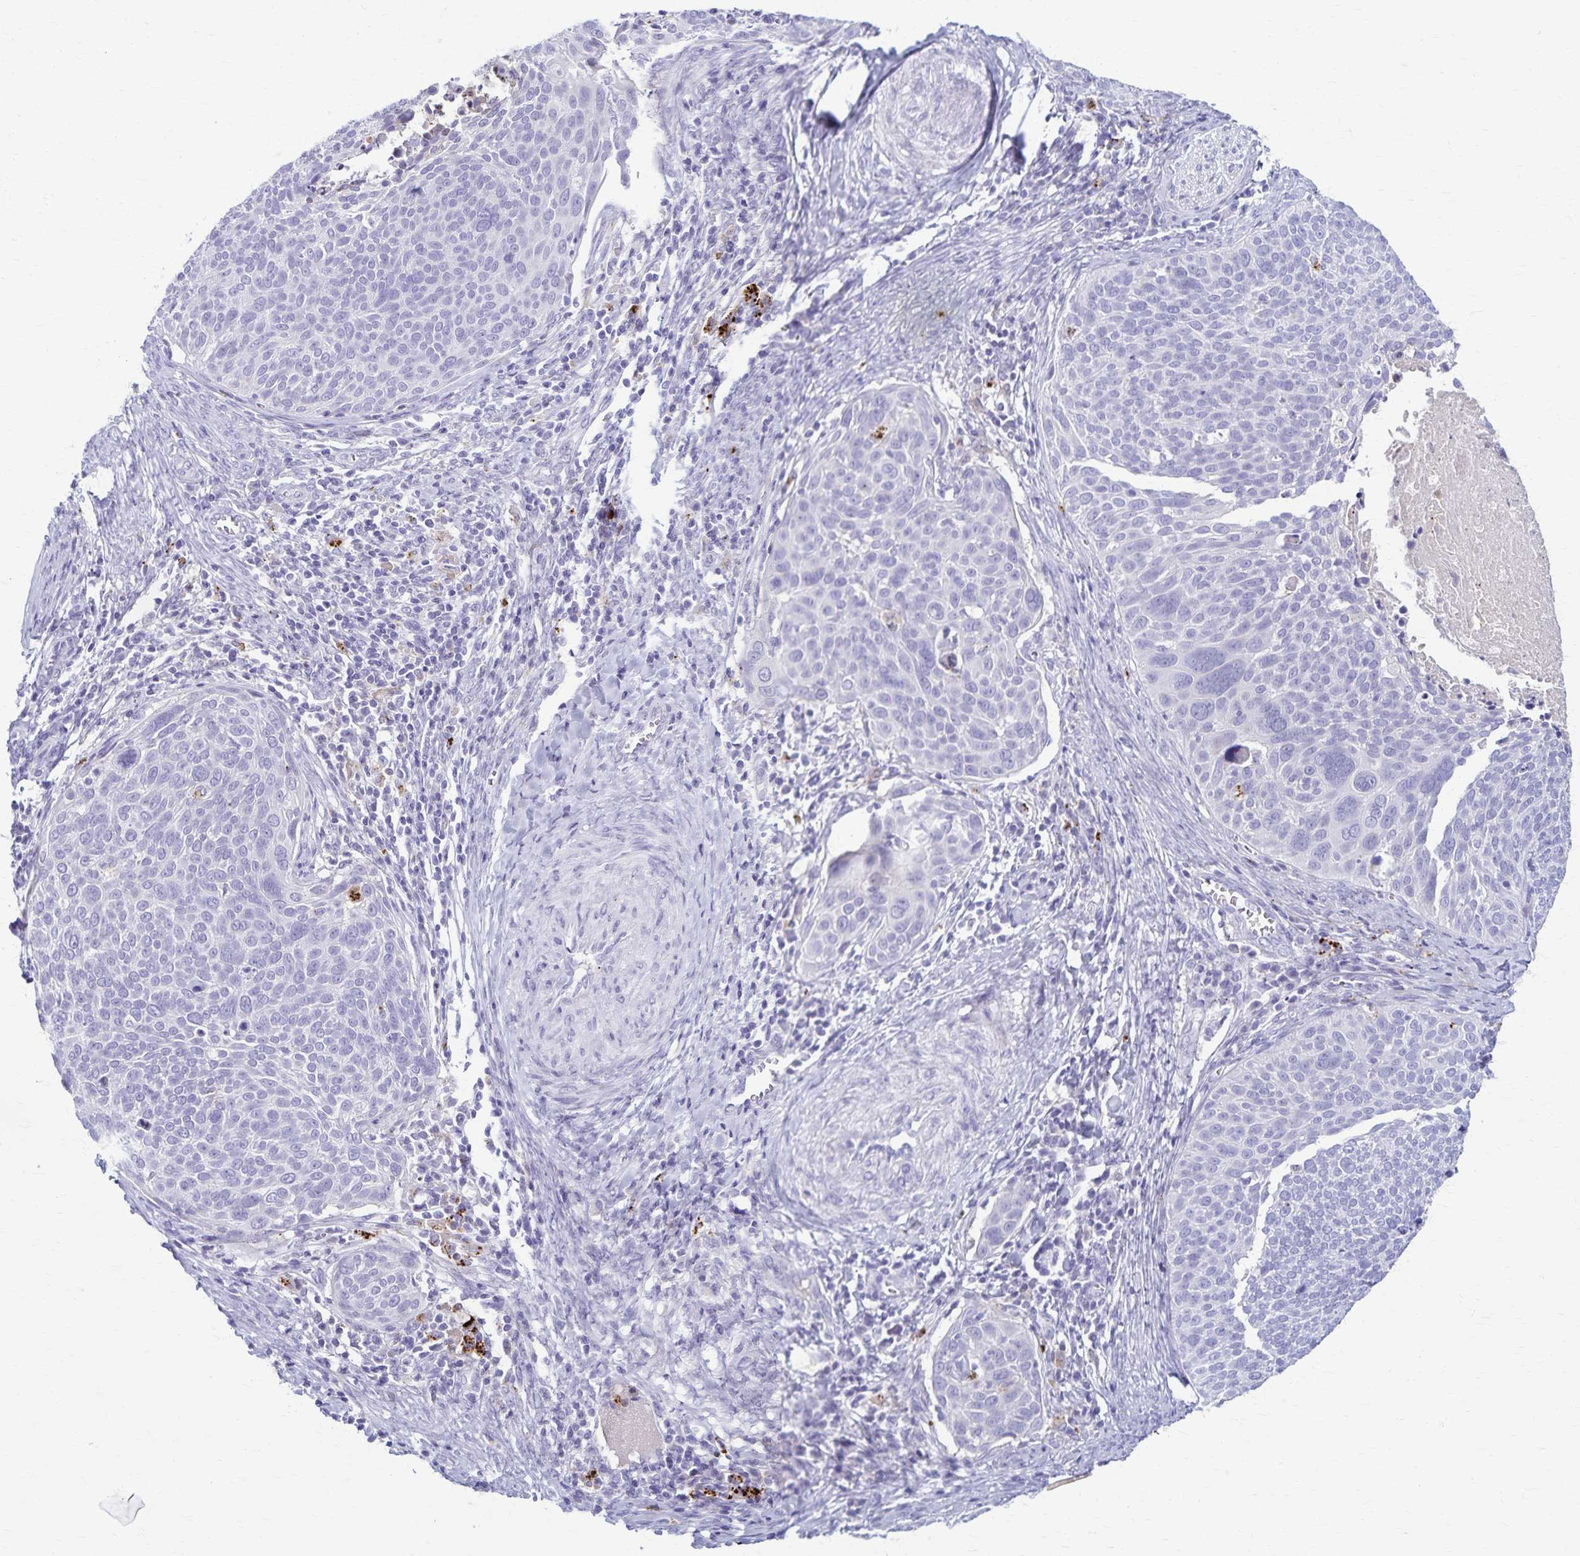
{"staining": {"intensity": "negative", "quantity": "none", "location": "none"}, "tissue": "cervical cancer", "cell_type": "Tumor cells", "image_type": "cancer", "snomed": [{"axis": "morphology", "description": "Squamous cell carcinoma, NOS"}, {"axis": "topography", "description": "Cervix"}], "caption": "The immunohistochemistry (IHC) micrograph has no significant positivity in tumor cells of squamous cell carcinoma (cervical) tissue.", "gene": "TMEM60", "patient": {"sex": "female", "age": 39}}